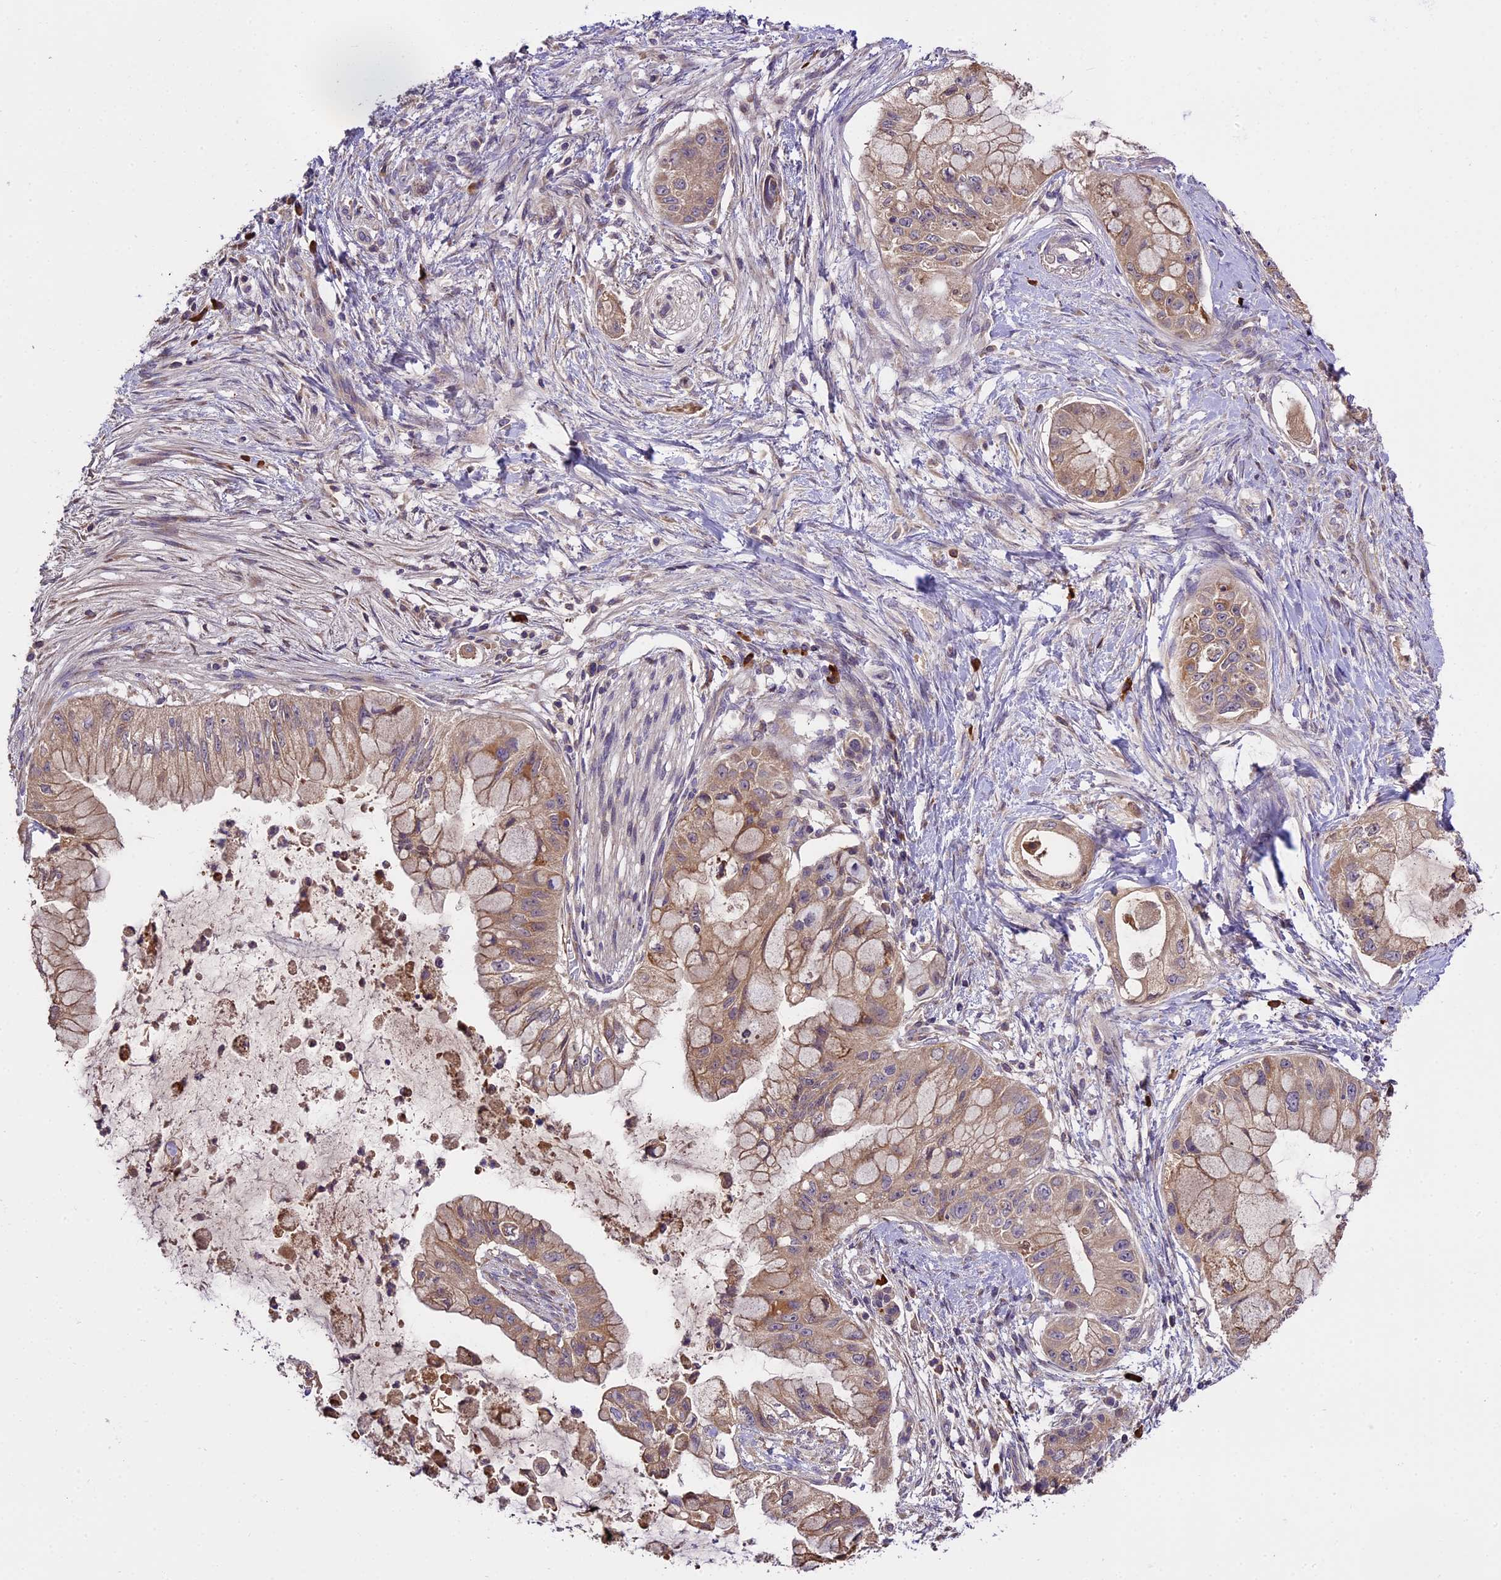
{"staining": {"intensity": "weak", "quantity": "25%-75%", "location": "cytoplasmic/membranous"}, "tissue": "pancreatic cancer", "cell_type": "Tumor cells", "image_type": "cancer", "snomed": [{"axis": "morphology", "description": "Adenocarcinoma, NOS"}, {"axis": "topography", "description": "Pancreas"}], "caption": "A high-resolution micrograph shows immunohistochemistry staining of adenocarcinoma (pancreatic), which exhibits weak cytoplasmic/membranous staining in approximately 25%-75% of tumor cells. Nuclei are stained in blue.", "gene": "ABCC10", "patient": {"sex": "male", "age": 48}}